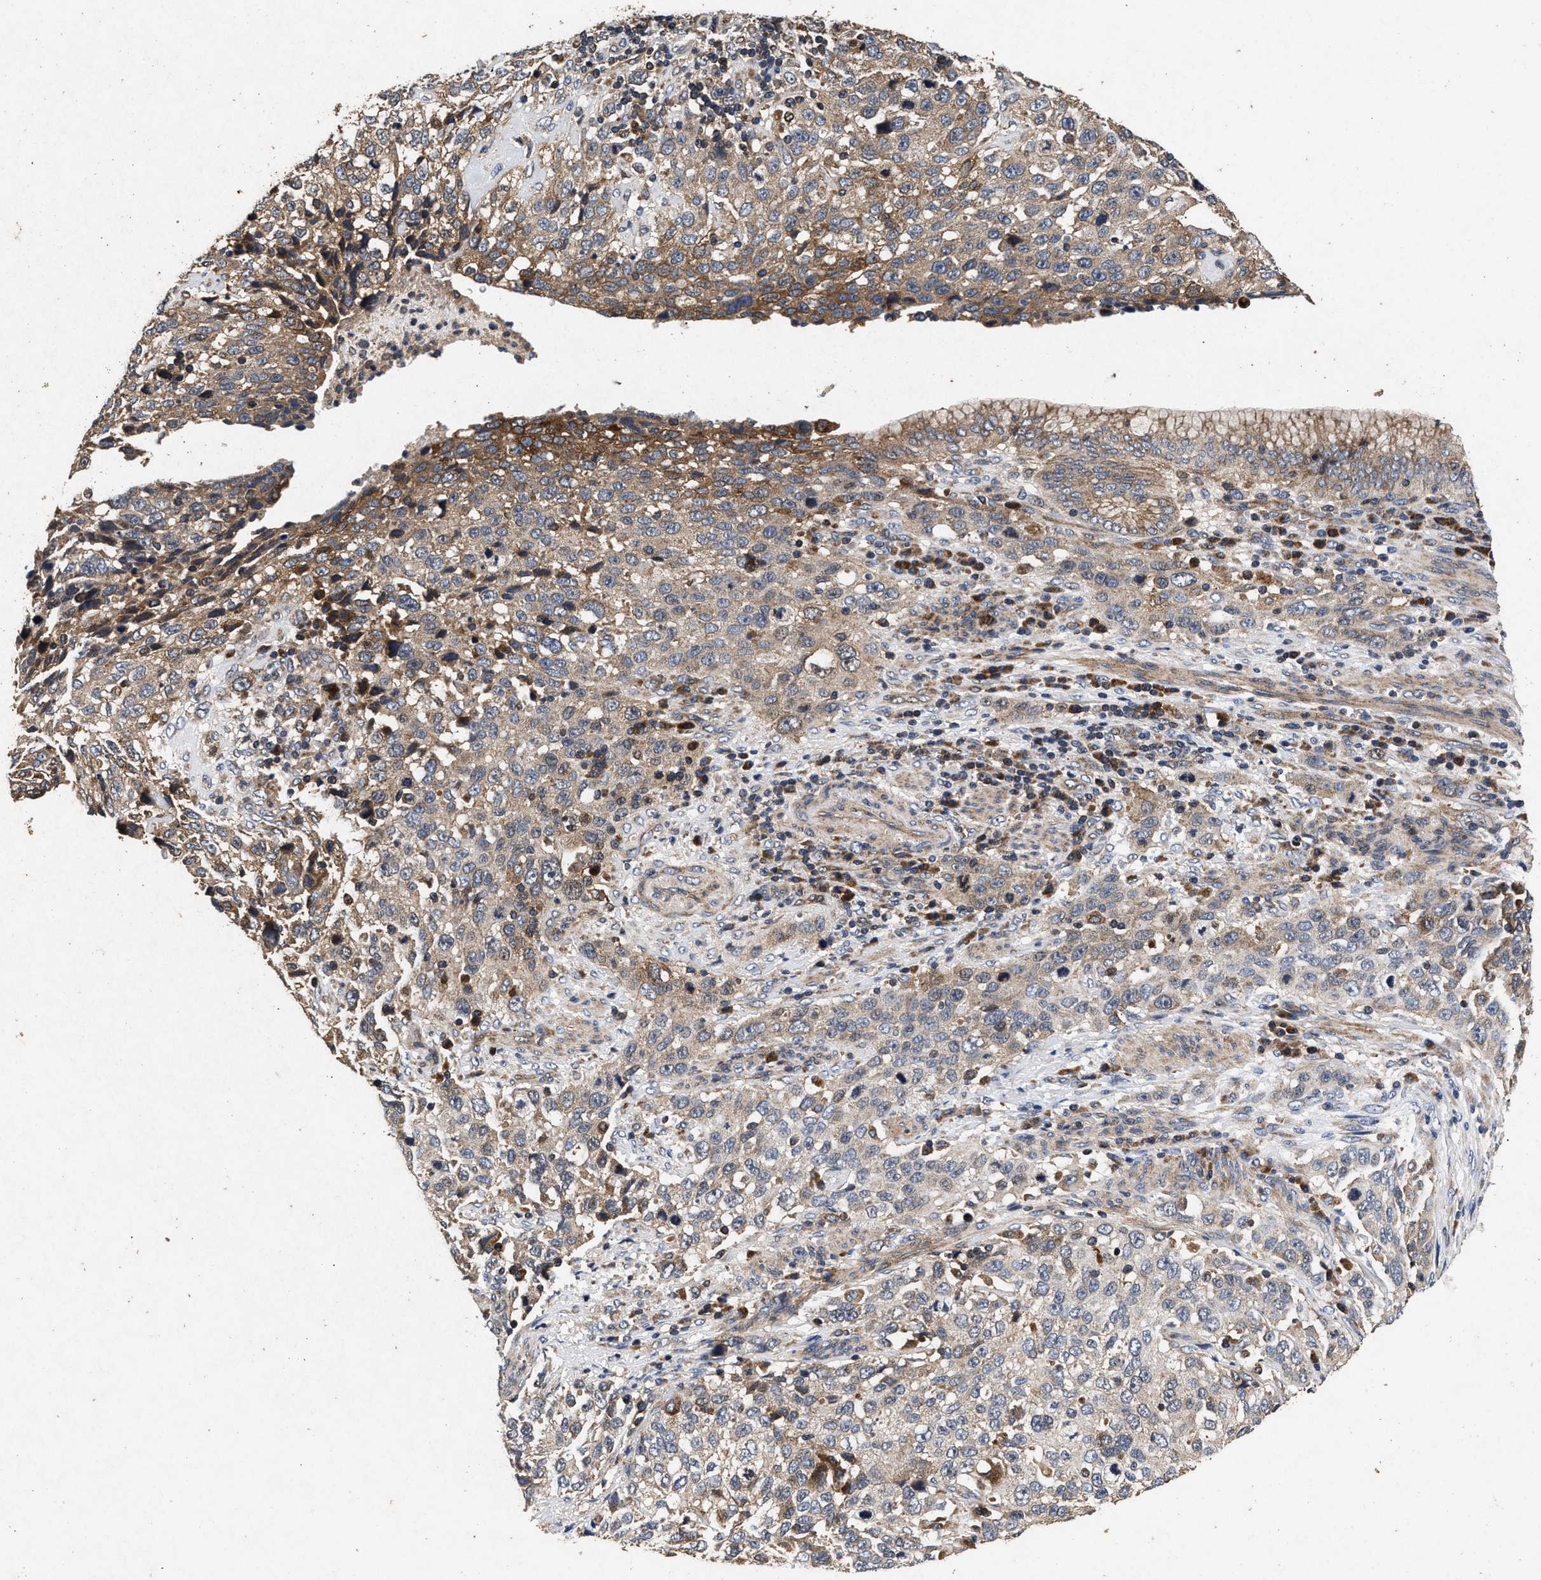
{"staining": {"intensity": "moderate", "quantity": "25%-75%", "location": "cytoplasmic/membranous"}, "tissue": "stomach cancer", "cell_type": "Tumor cells", "image_type": "cancer", "snomed": [{"axis": "morphology", "description": "Normal tissue, NOS"}, {"axis": "morphology", "description": "Adenocarcinoma, NOS"}, {"axis": "topography", "description": "Stomach"}], "caption": "Immunohistochemistry of adenocarcinoma (stomach) shows medium levels of moderate cytoplasmic/membranous positivity in approximately 25%-75% of tumor cells. The staining was performed using DAB (3,3'-diaminobenzidine), with brown indicating positive protein expression. Nuclei are stained blue with hematoxylin.", "gene": "NFKB2", "patient": {"sex": "male", "age": 48}}